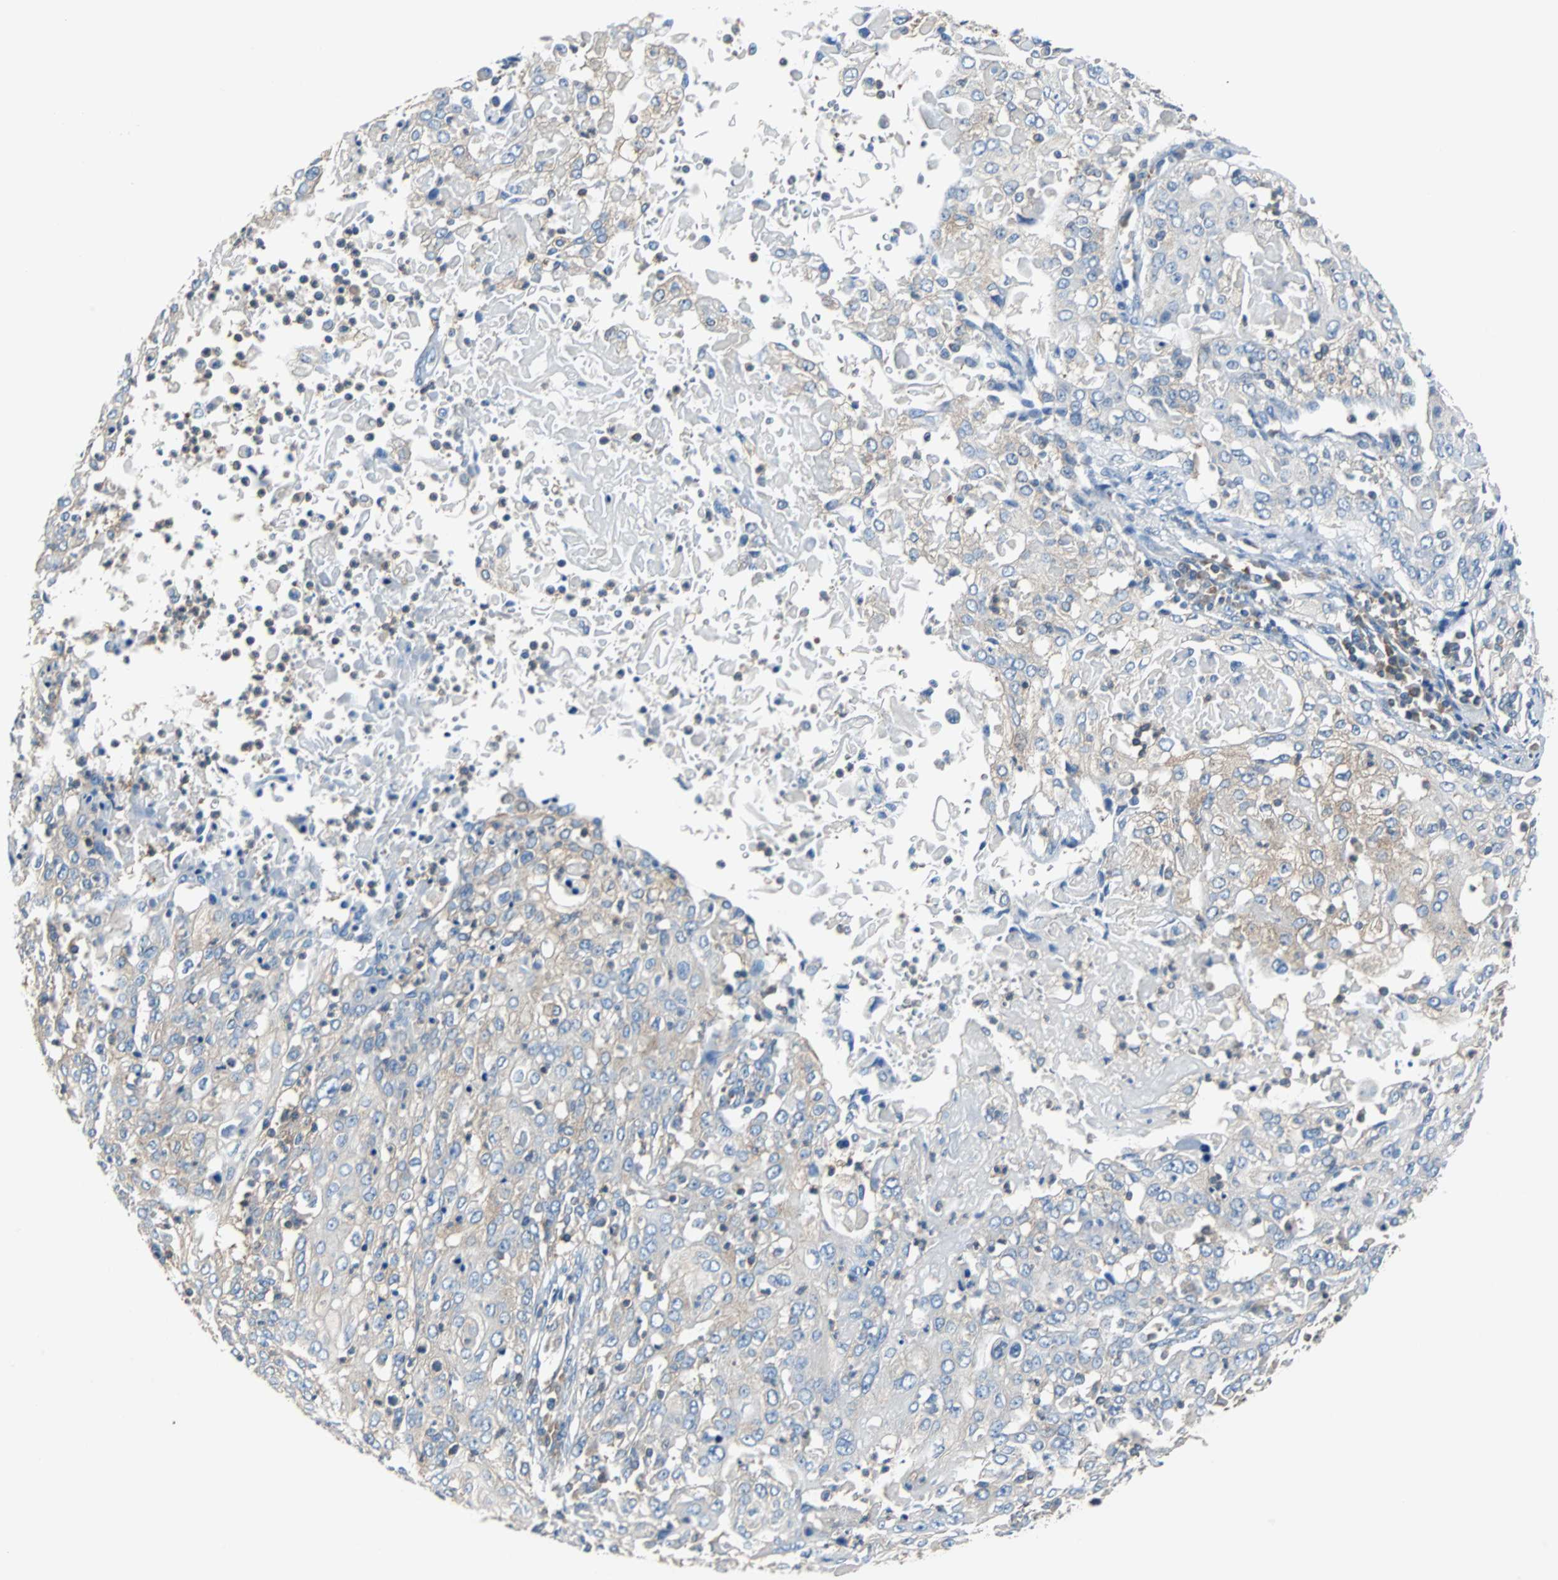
{"staining": {"intensity": "weak", "quantity": ">75%", "location": "cytoplasmic/membranous"}, "tissue": "cervical cancer", "cell_type": "Tumor cells", "image_type": "cancer", "snomed": [{"axis": "morphology", "description": "Squamous cell carcinoma, NOS"}, {"axis": "topography", "description": "Cervix"}], "caption": "Protein analysis of cervical cancer tissue exhibits weak cytoplasmic/membranous positivity in about >75% of tumor cells. The staining was performed using DAB to visualize the protein expression in brown, while the nuclei were stained in blue with hematoxylin (Magnification: 20x).", "gene": "TSC22D4", "patient": {"sex": "female", "age": 39}}